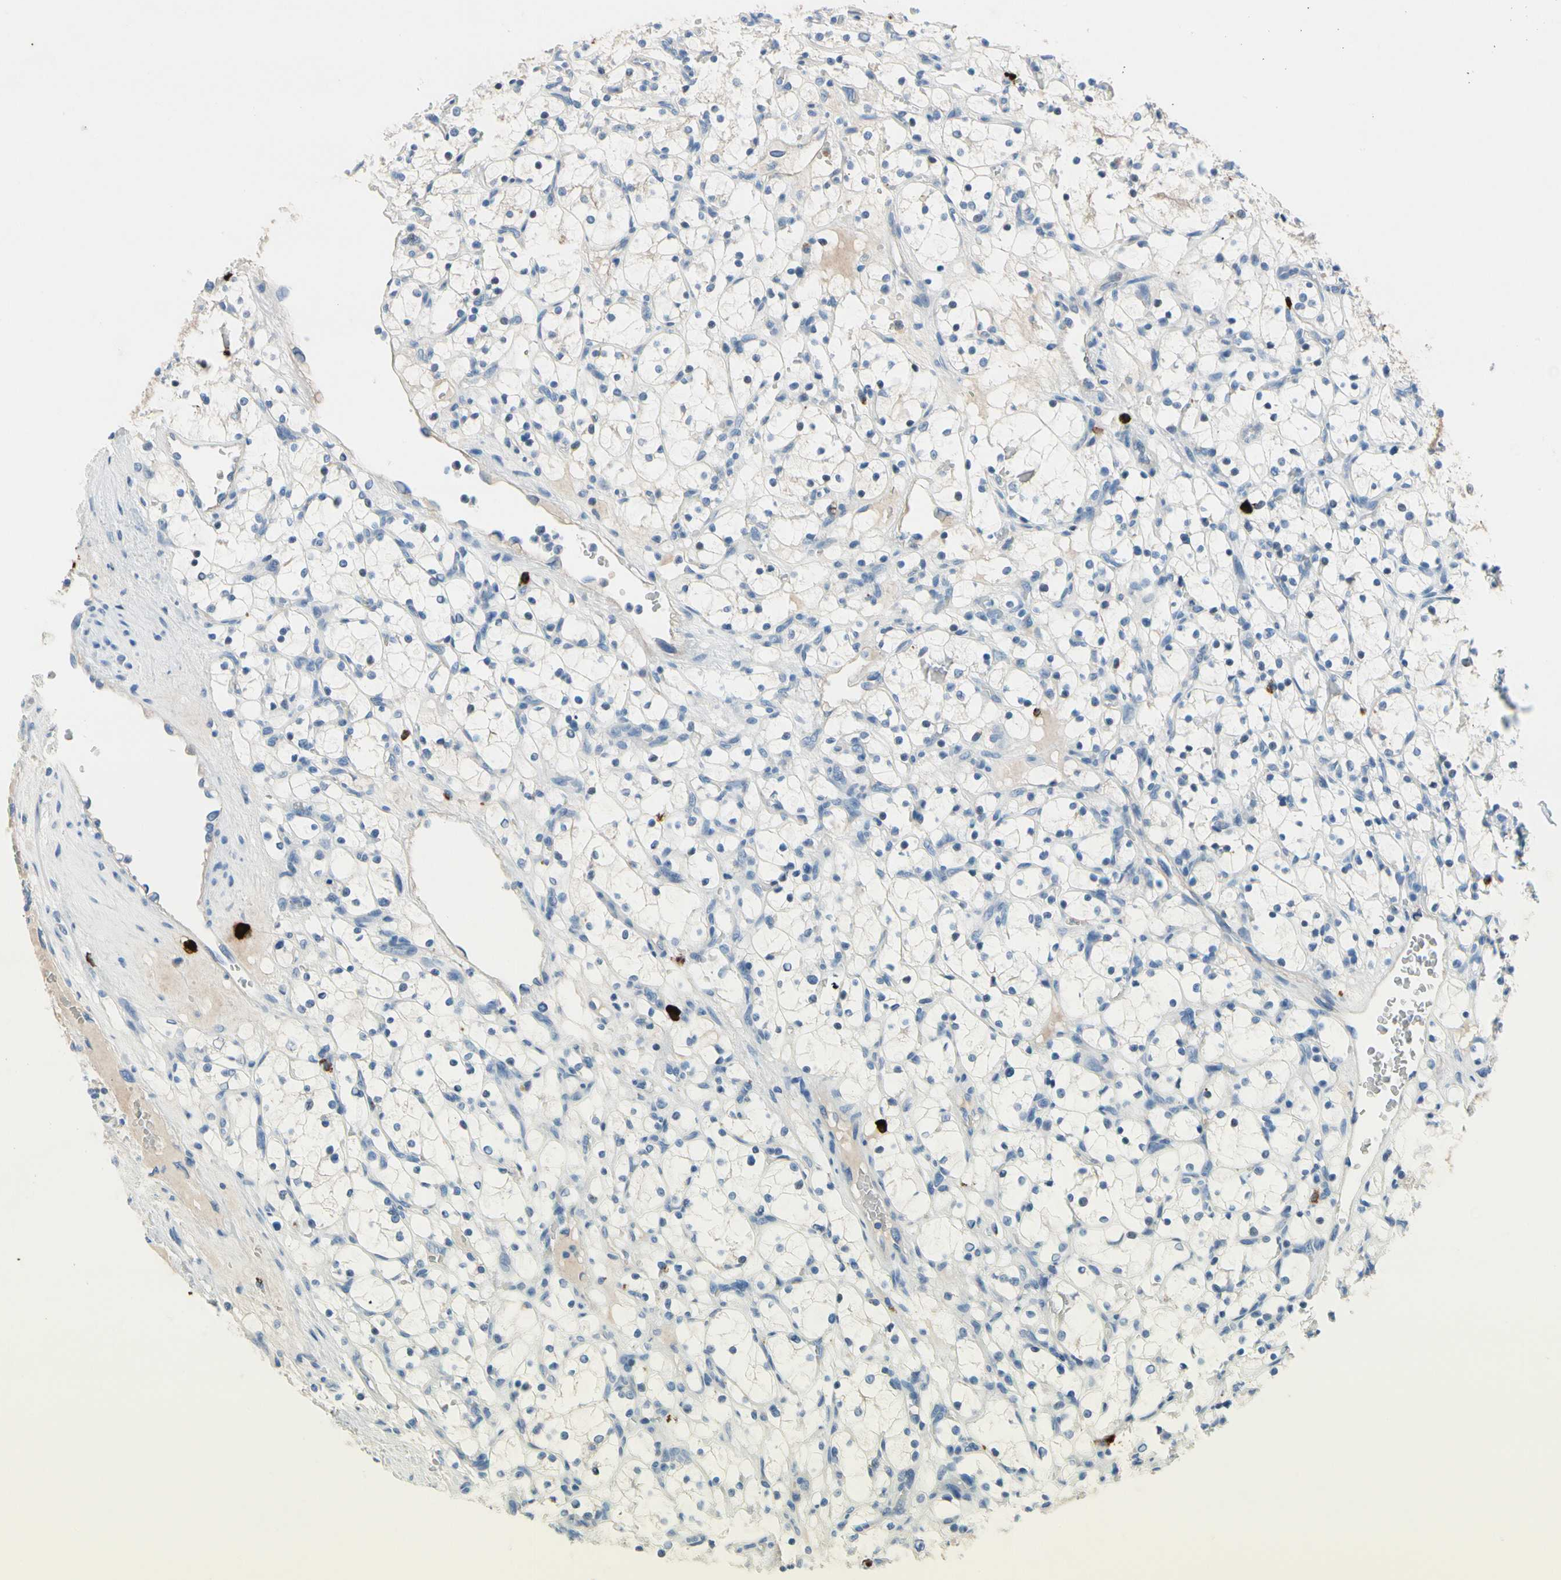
{"staining": {"intensity": "negative", "quantity": "none", "location": "none"}, "tissue": "renal cancer", "cell_type": "Tumor cells", "image_type": "cancer", "snomed": [{"axis": "morphology", "description": "Adenocarcinoma, NOS"}, {"axis": "topography", "description": "Kidney"}], "caption": "IHC histopathology image of neoplastic tissue: human adenocarcinoma (renal) stained with DAB (3,3'-diaminobenzidine) exhibits no significant protein positivity in tumor cells.", "gene": "CPA3", "patient": {"sex": "female", "age": 69}}